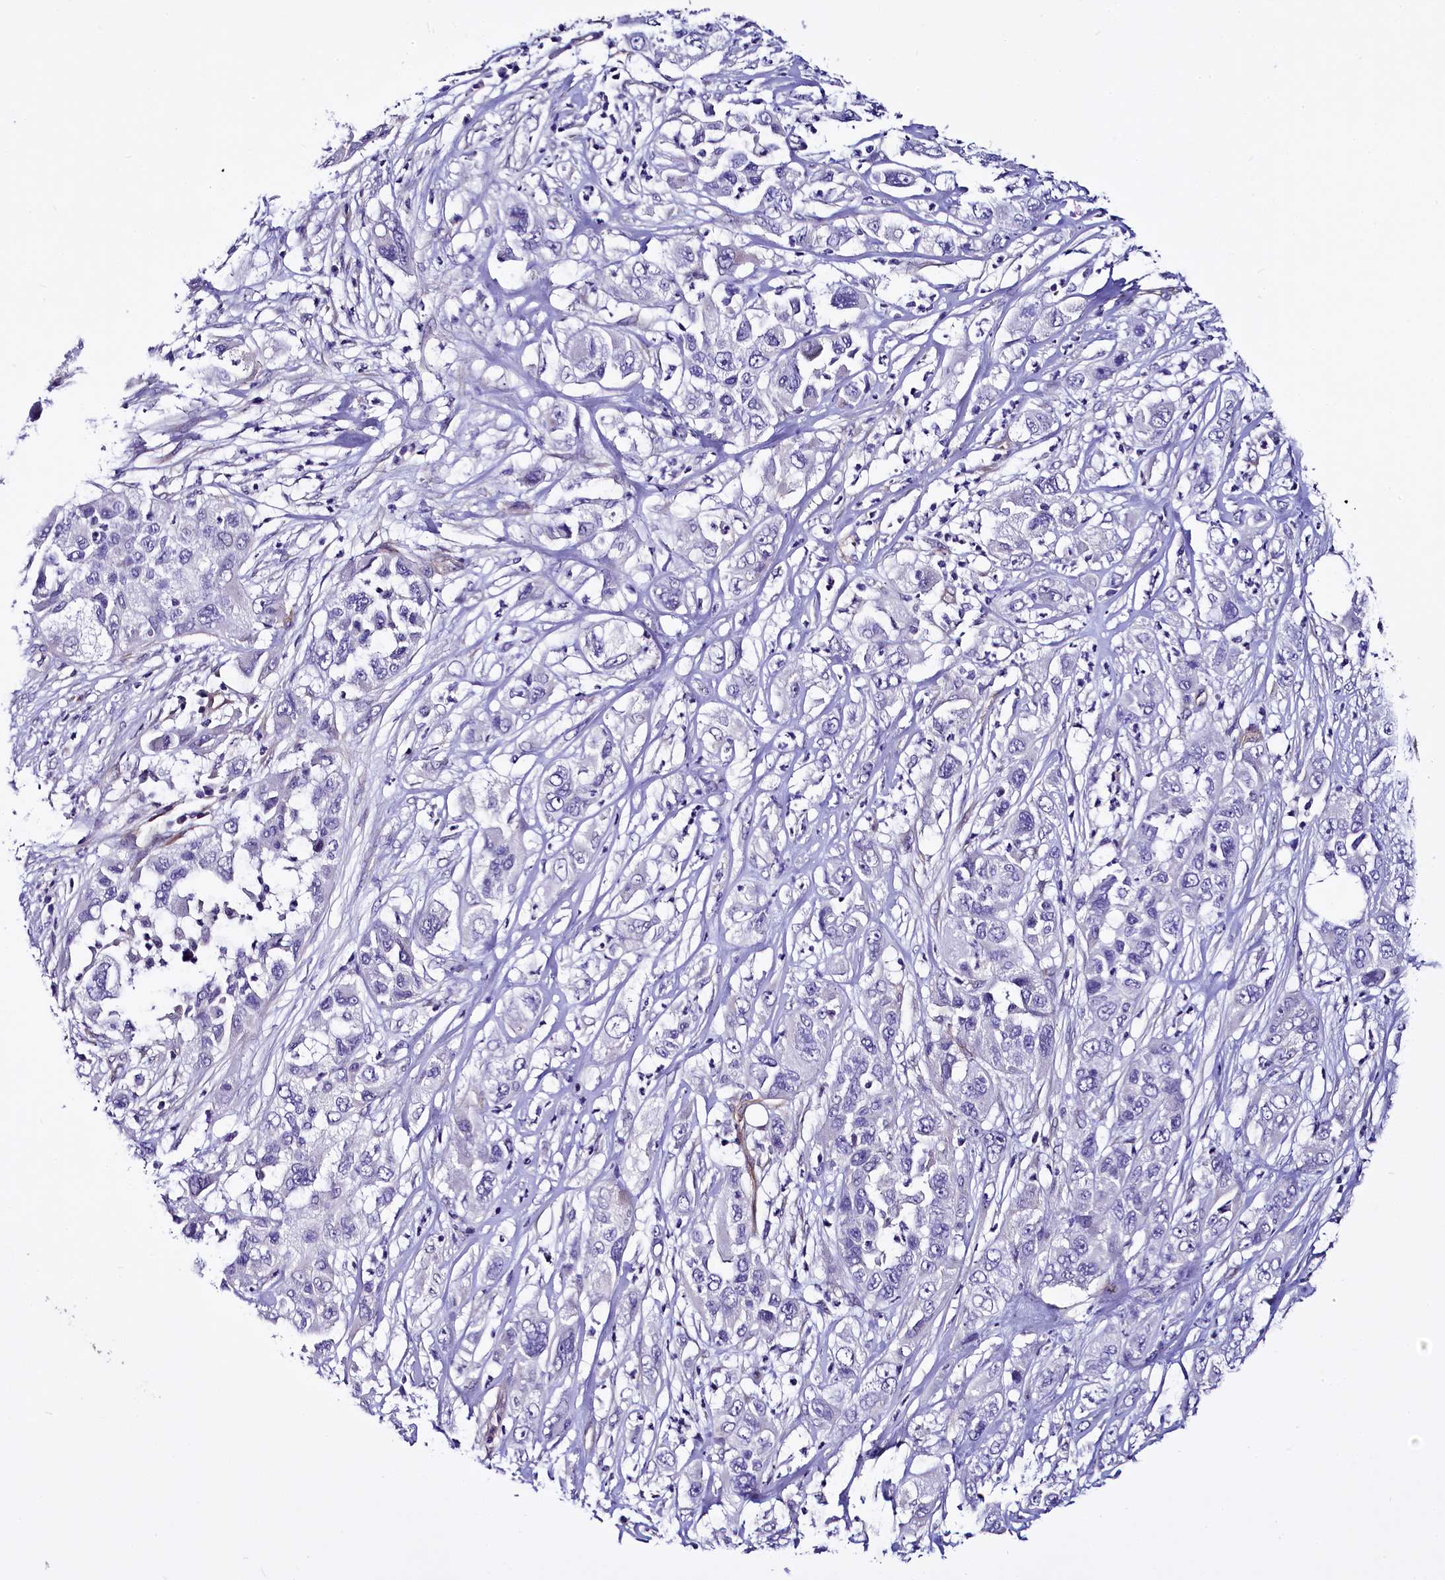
{"staining": {"intensity": "negative", "quantity": "none", "location": "none"}, "tissue": "pancreatic cancer", "cell_type": "Tumor cells", "image_type": "cancer", "snomed": [{"axis": "morphology", "description": "Adenocarcinoma, NOS"}, {"axis": "topography", "description": "Pancreas"}], "caption": "Tumor cells show no significant expression in adenocarcinoma (pancreatic).", "gene": "STXBP1", "patient": {"sex": "female", "age": 78}}